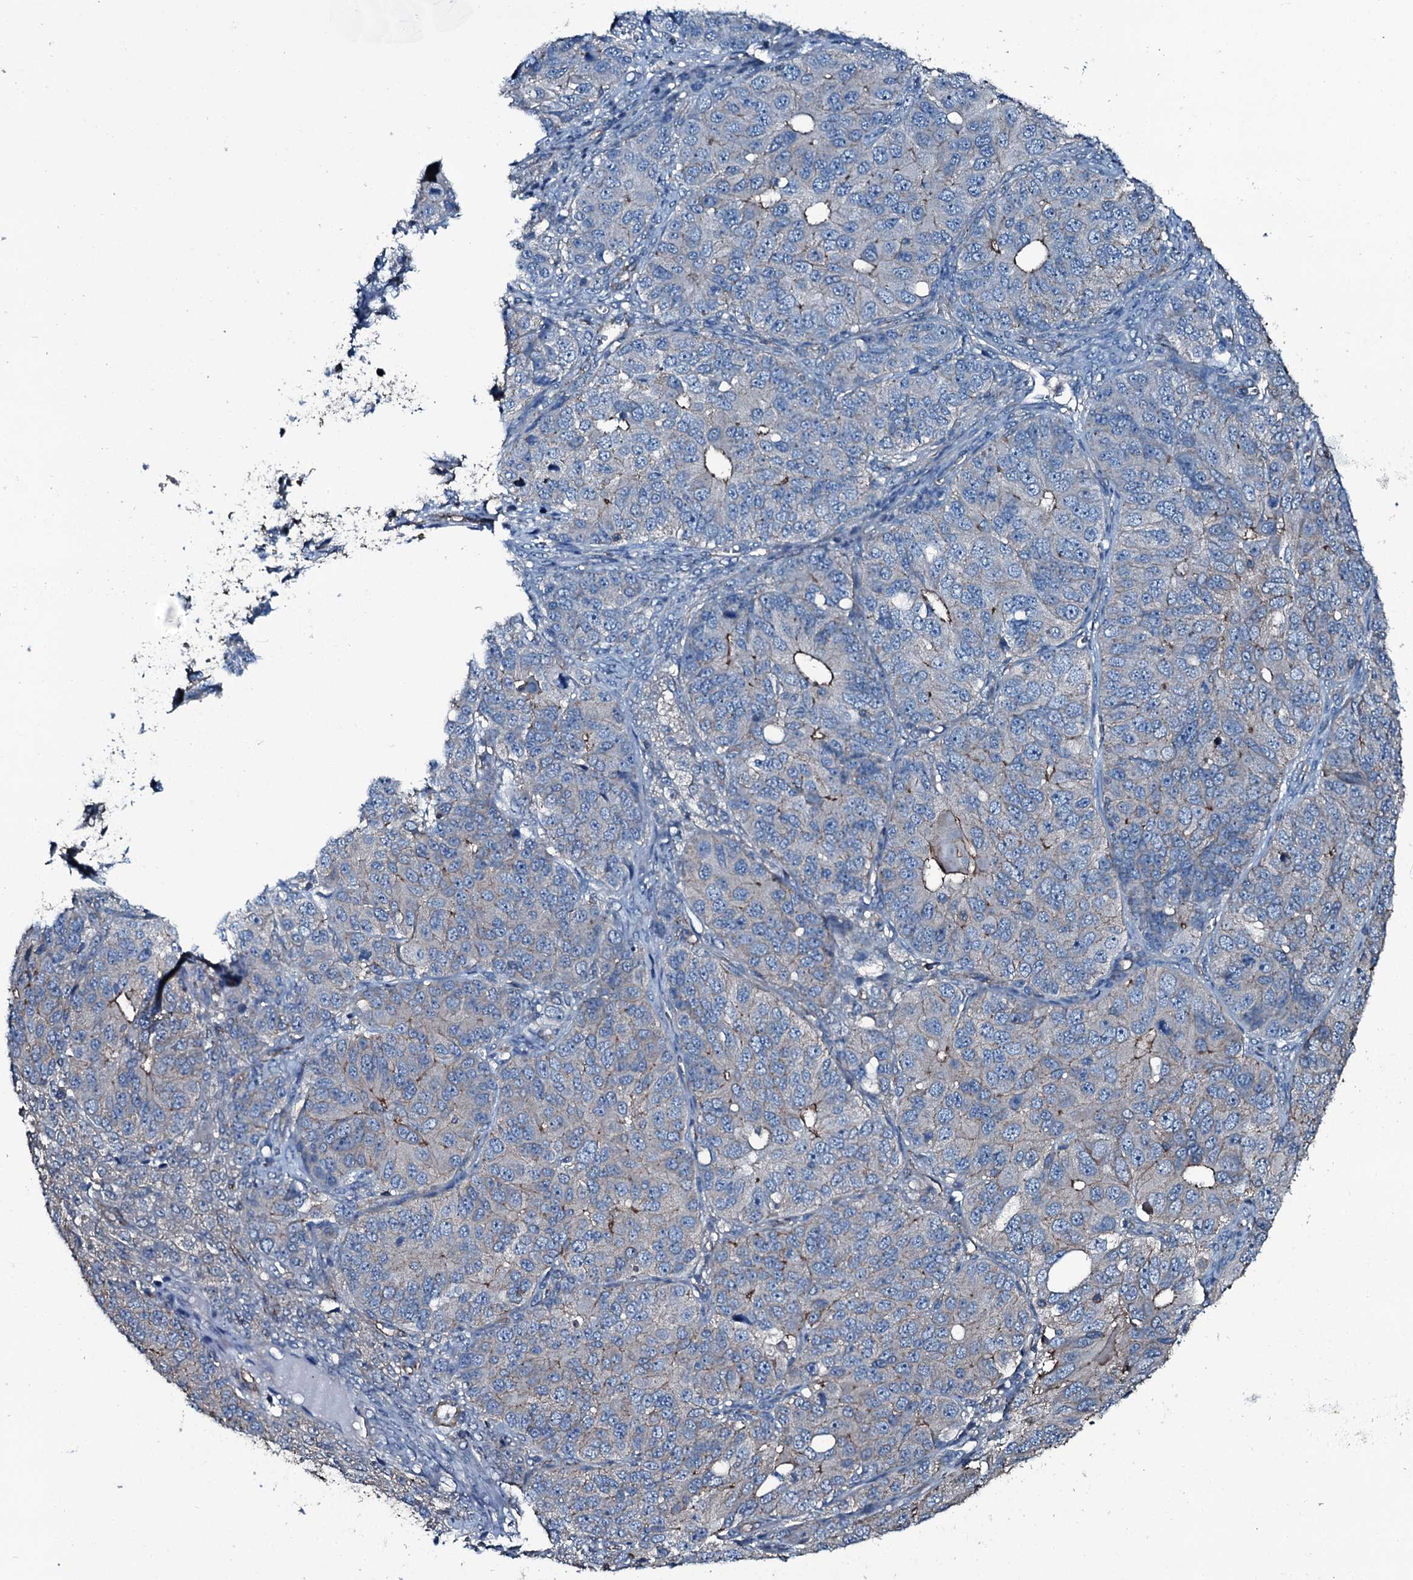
{"staining": {"intensity": "moderate", "quantity": "<25%", "location": "cytoplasmic/membranous"}, "tissue": "ovarian cancer", "cell_type": "Tumor cells", "image_type": "cancer", "snomed": [{"axis": "morphology", "description": "Carcinoma, endometroid"}, {"axis": "topography", "description": "Ovary"}], "caption": "High-magnification brightfield microscopy of ovarian cancer (endometroid carcinoma) stained with DAB (brown) and counterstained with hematoxylin (blue). tumor cells exhibit moderate cytoplasmic/membranous positivity is identified in approximately<25% of cells.", "gene": "SLC25A38", "patient": {"sex": "female", "age": 51}}